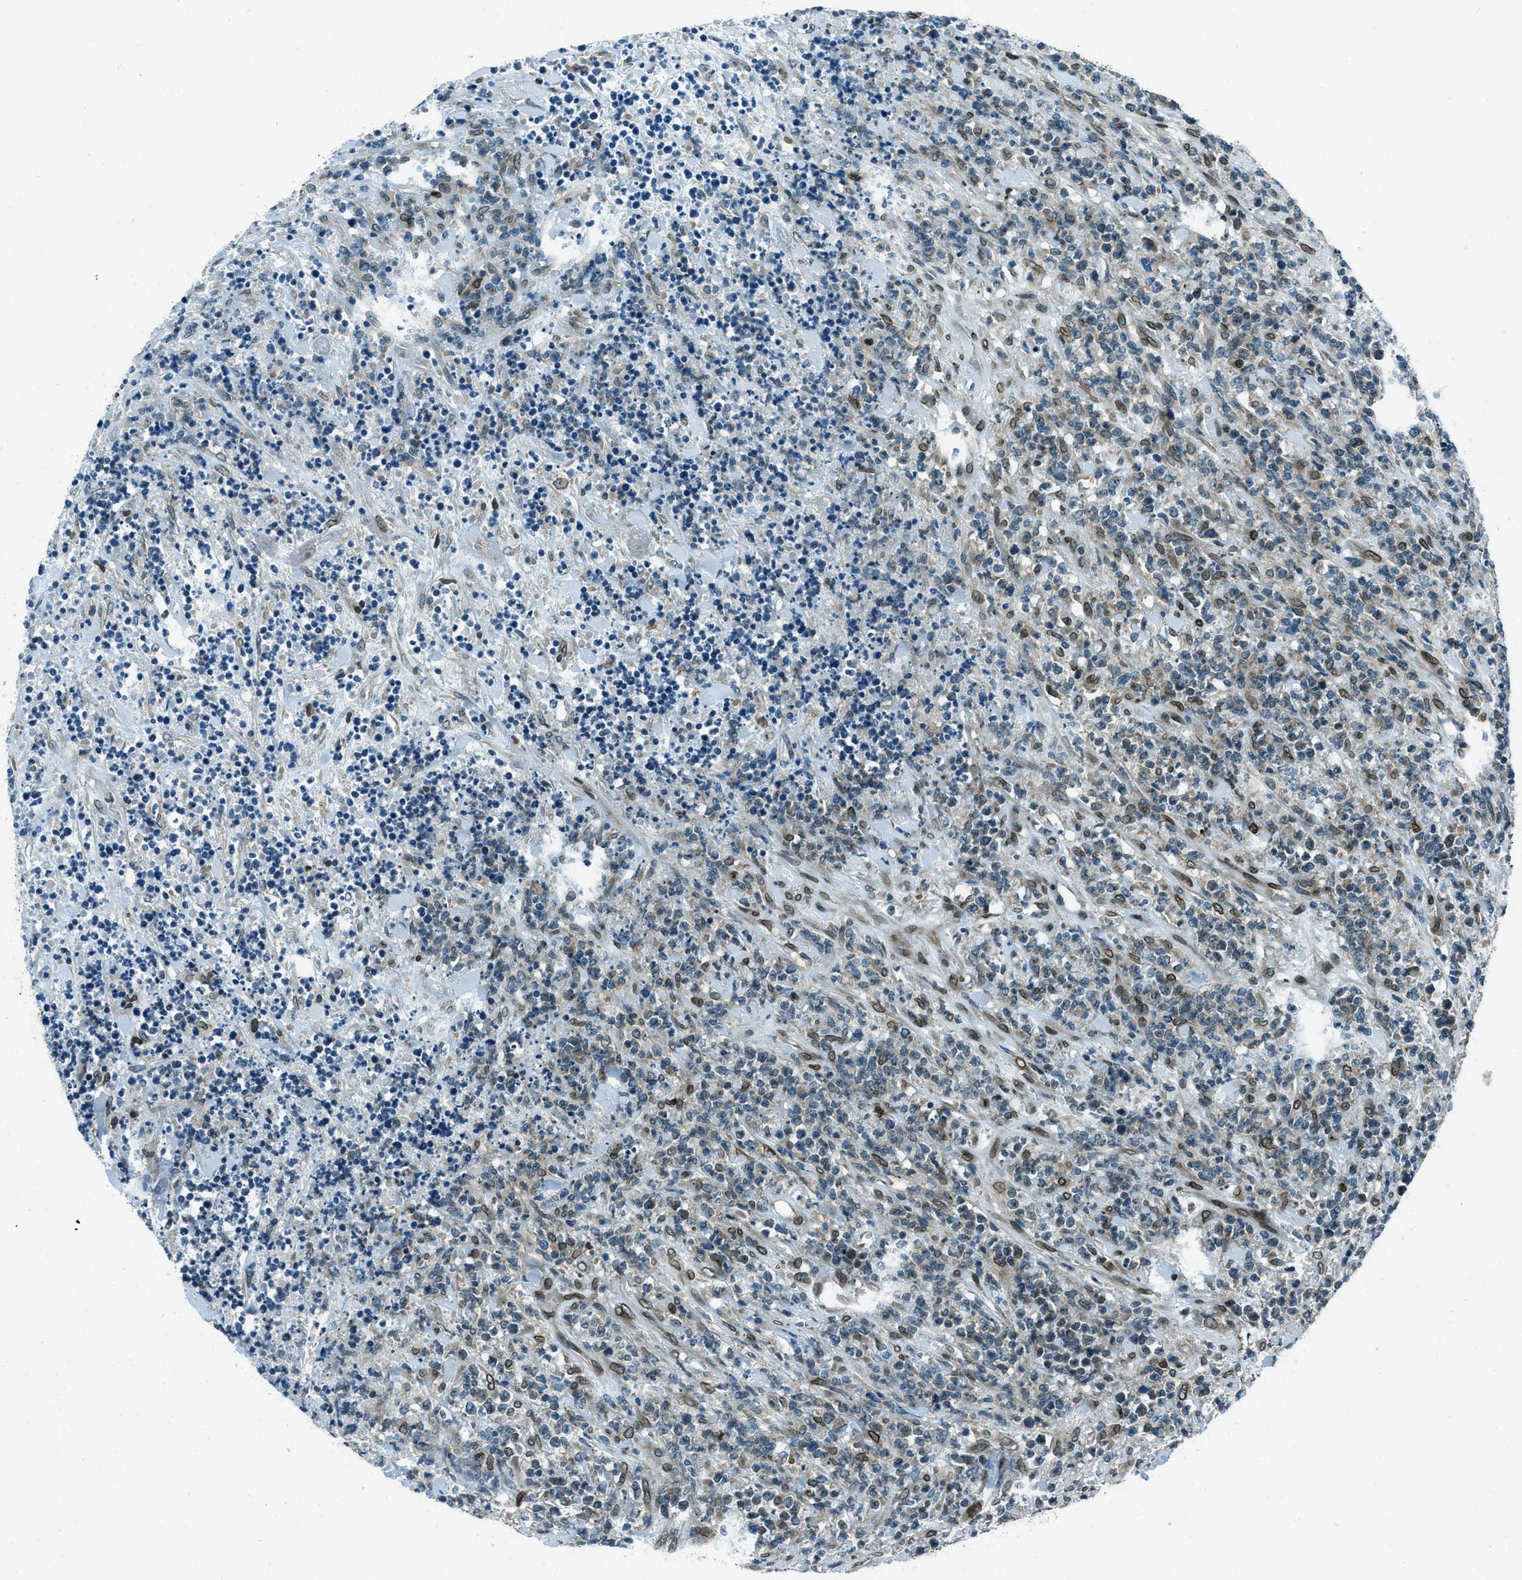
{"staining": {"intensity": "moderate", "quantity": "<25%", "location": "cytoplasmic/membranous,nuclear"}, "tissue": "lymphoma", "cell_type": "Tumor cells", "image_type": "cancer", "snomed": [{"axis": "morphology", "description": "Malignant lymphoma, non-Hodgkin's type, High grade"}, {"axis": "topography", "description": "Soft tissue"}], "caption": "Lymphoma tissue reveals moderate cytoplasmic/membranous and nuclear positivity in about <25% of tumor cells", "gene": "LEMD2", "patient": {"sex": "male", "age": 18}}